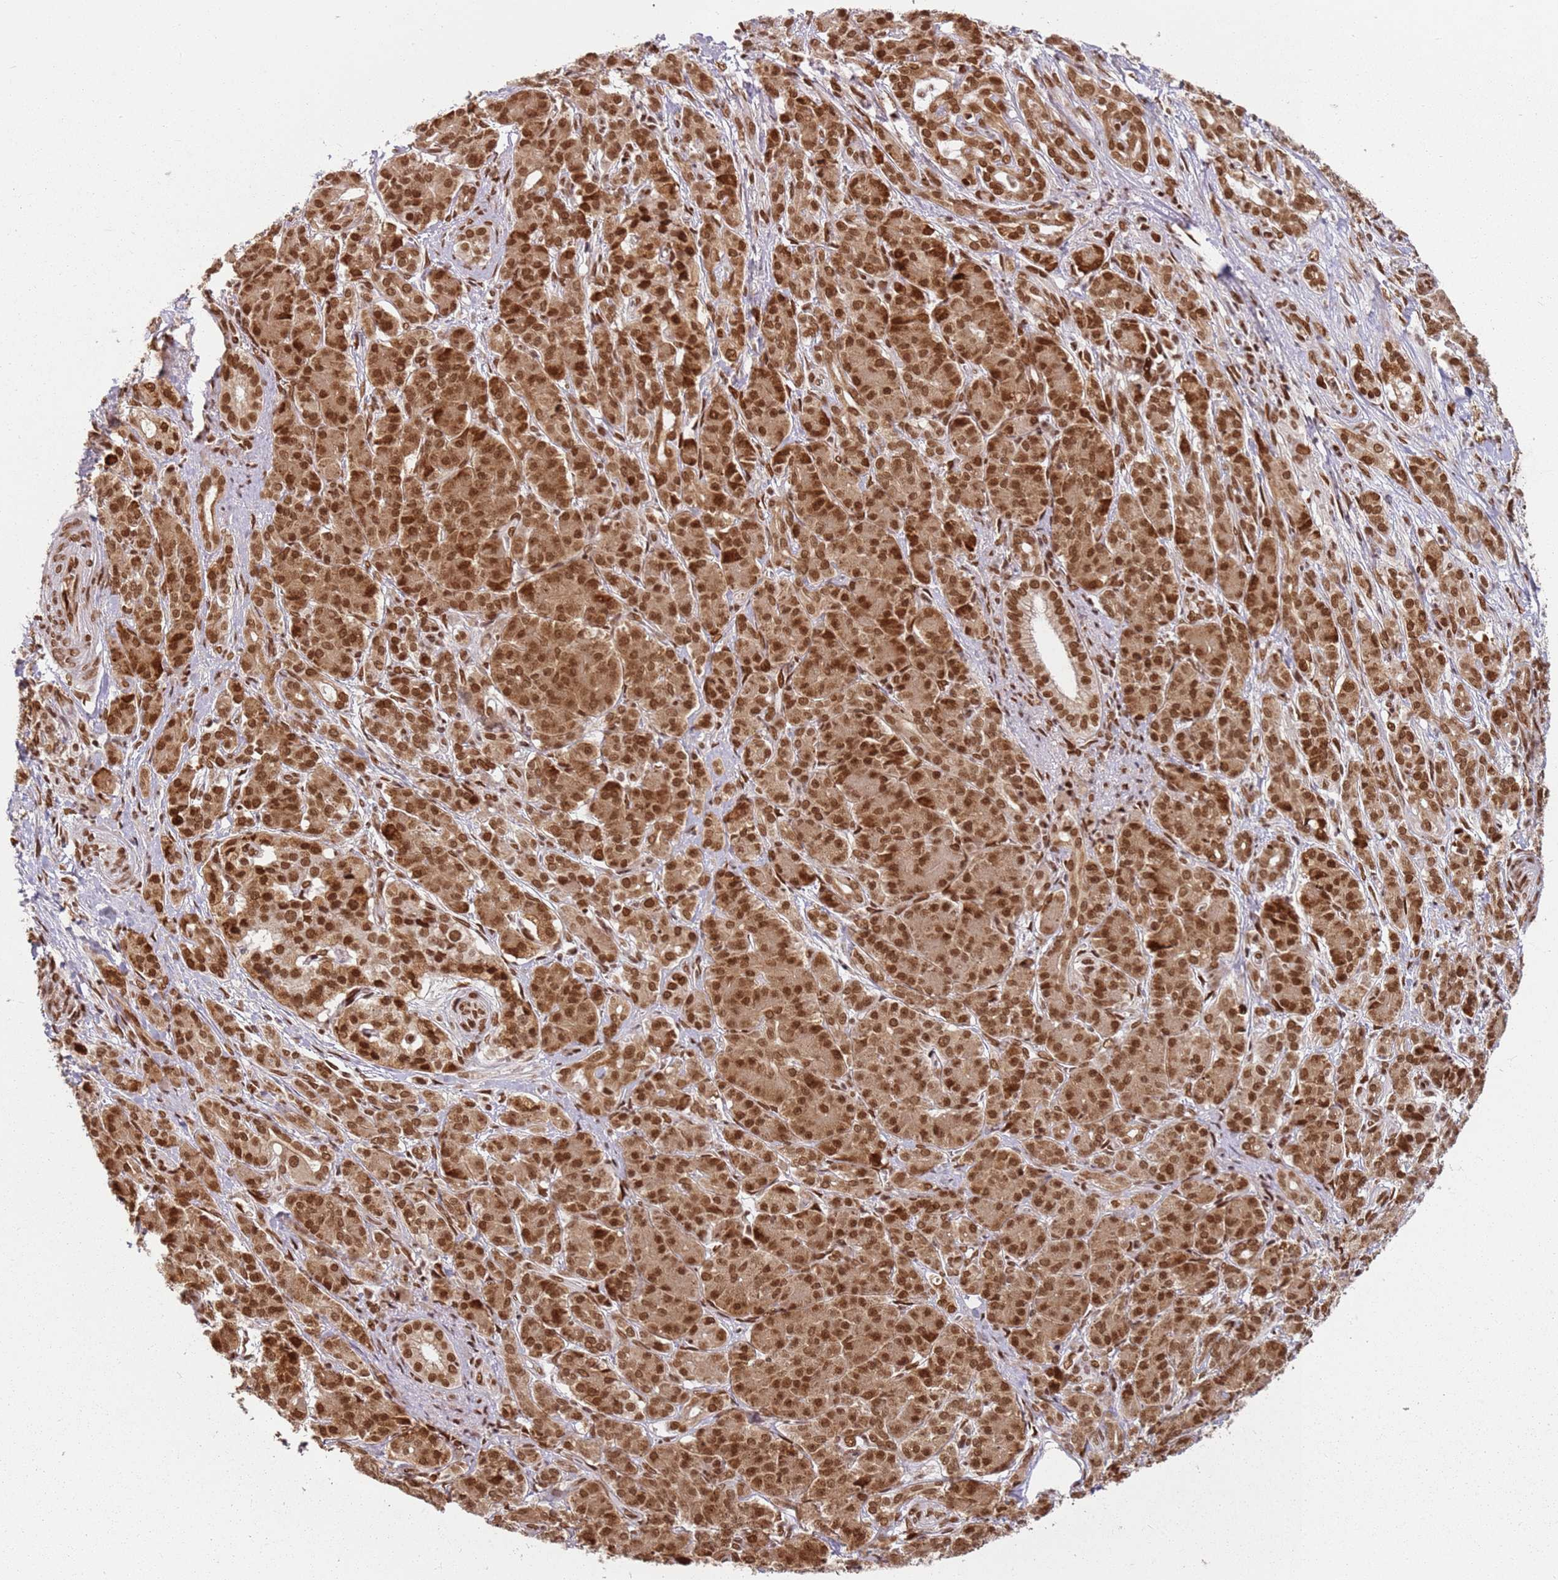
{"staining": {"intensity": "strong", "quantity": ">75%", "location": "cytoplasmic/membranous,nuclear"}, "tissue": "pancreatic cancer", "cell_type": "Tumor cells", "image_type": "cancer", "snomed": [{"axis": "morphology", "description": "Adenocarcinoma, NOS"}, {"axis": "topography", "description": "Pancreas"}], "caption": "About >75% of tumor cells in human adenocarcinoma (pancreatic) exhibit strong cytoplasmic/membranous and nuclear protein staining as visualized by brown immunohistochemical staining.", "gene": "TENT4A", "patient": {"sex": "male", "age": 57}}